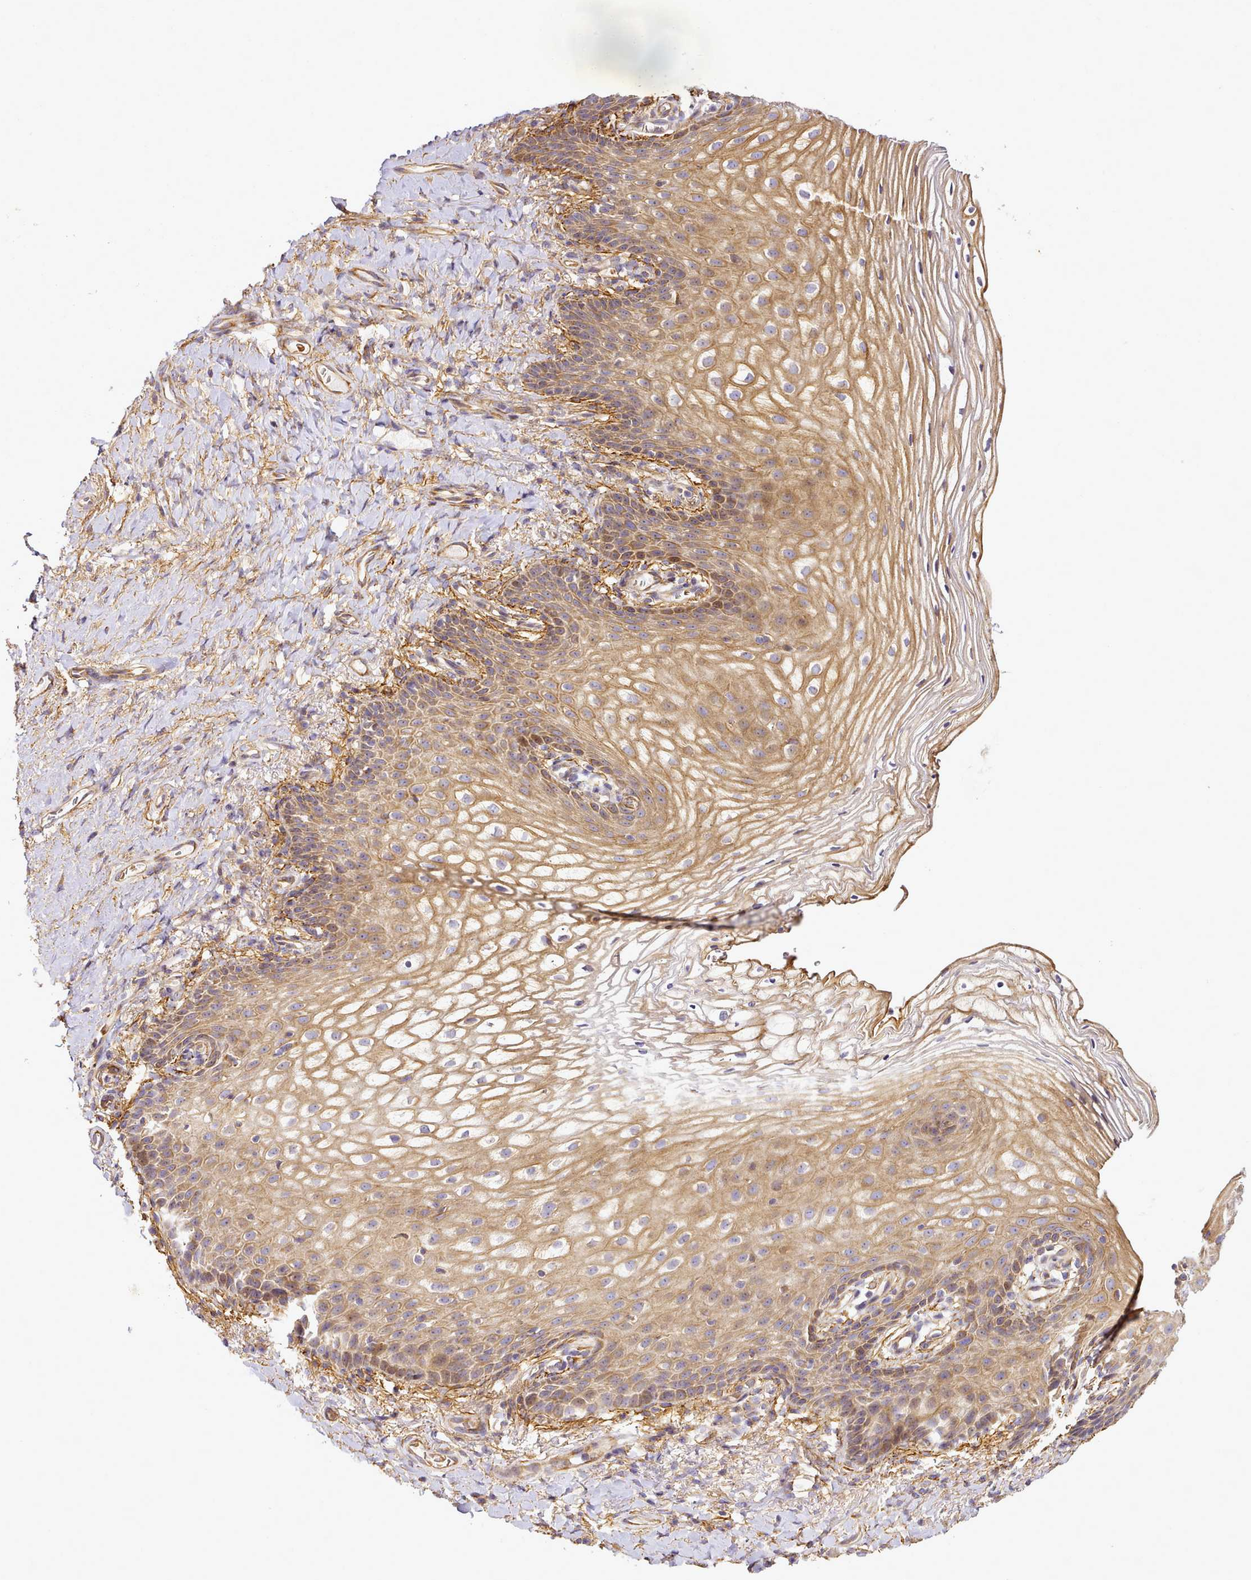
{"staining": {"intensity": "moderate", "quantity": "25%-75%", "location": "cytoplasmic/membranous"}, "tissue": "vagina", "cell_type": "Squamous epithelial cells", "image_type": "normal", "snomed": [{"axis": "morphology", "description": "Normal tissue, NOS"}, {"axis": "topography", "description": "Vagina"}], "caption": "Immunohistochemical staining of benign vagina shows 25%-75% levels of moderate cytoplasmic/membranous protein expression in approximately 25%-75% of squamous epithelial cells. Nuclei are stained in blue.", "gene": "NBPF10", "patient": {"sex": "female", "age": 60}}